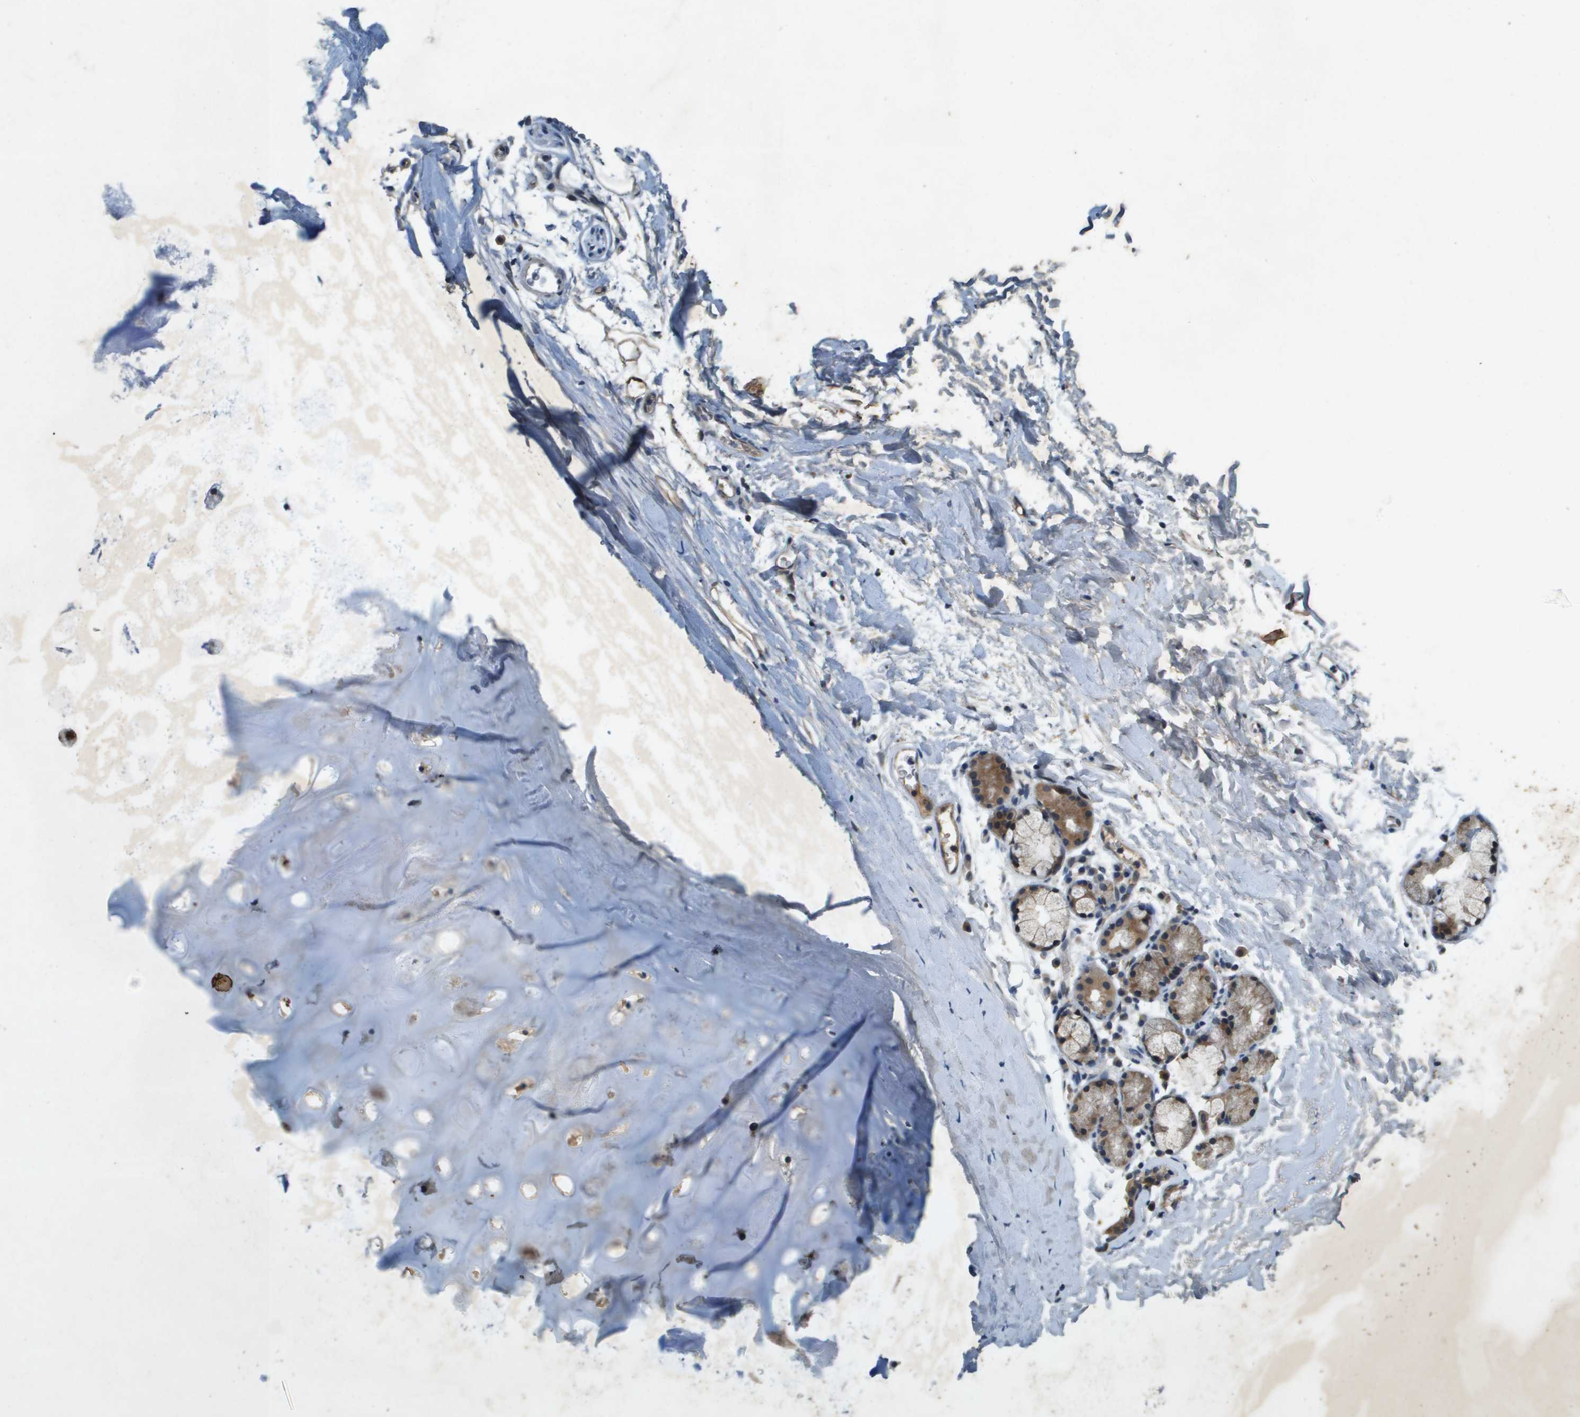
{"staining": {"intensity": "weak", "quantity": "<25%", "location": "cytoplasmic/membranous"}, "tissue": "adipose tissue", "cell_type": "Adipocytes", "image_type": "normal", "snomed": [{"axis": "morphology", "description": "Normal tissue, NOS"}, {"axis": "topography", "description": "Cartilage tissue"}, {"axis": "topography", "description": "Bronchus"}], "caption": "An immunohistochemistry image of benign adipose tissue is shown. There is no staining in adipocytes of adipose tissue.", "gene": "PGAP3", "patient": {"sex": "female", "age": 53}}